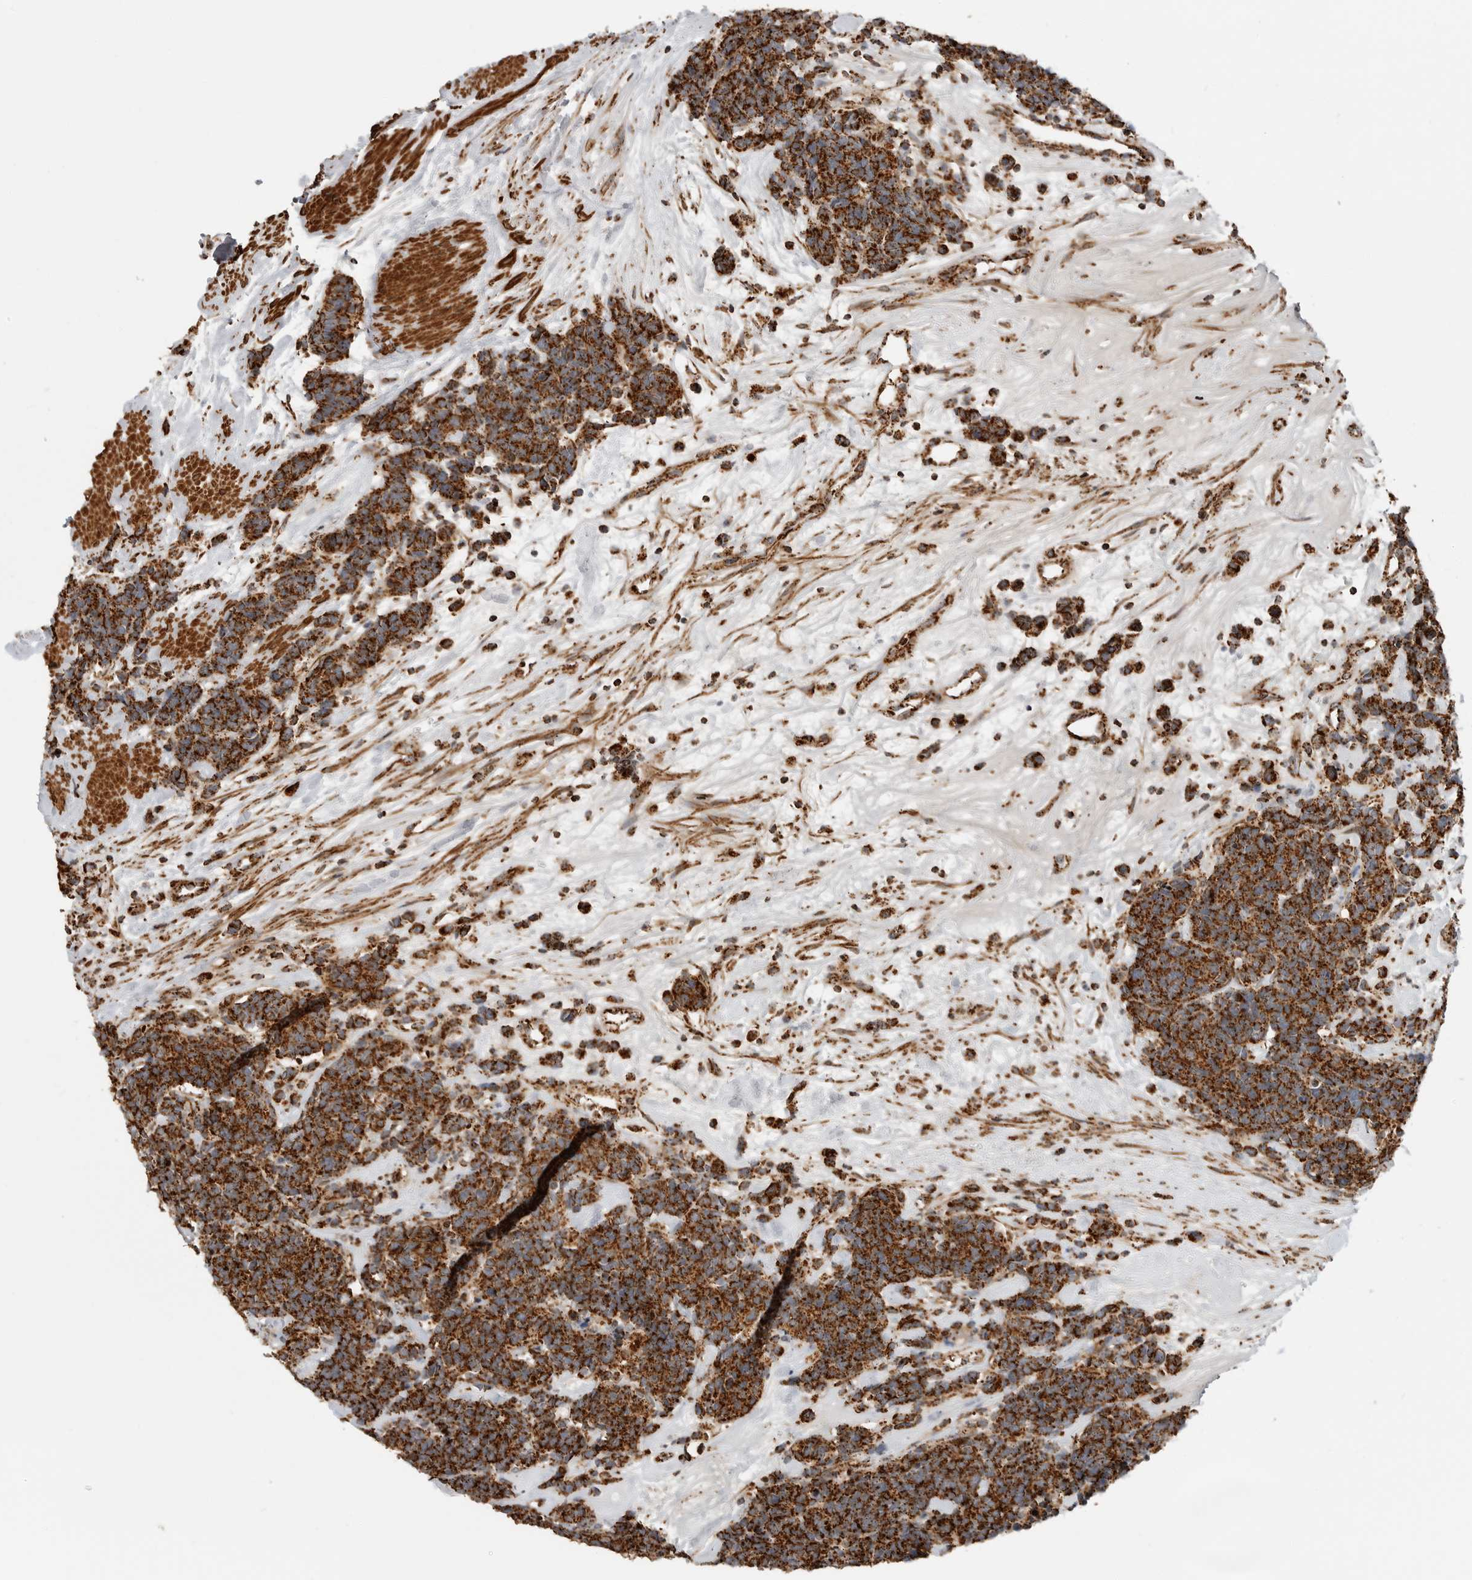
{"staining": {"intensity": "strong", "quantity": ">75%", "location": "cytoplasmic/membranous"}, "tissue": "carcinoid", "cell_type": "Tumor cells", "image_type": "cancer", "snomed": [{"axis": "morphology", "description": "Carcinoma, NOS"}, {"axis": "morphology", "description": "Carcinoid, malignant, NOS"}, {"axis": "topography", "description": "Urinary bladder"}], "caption": "Immunohistochemical staining of human malignant carcinoid reveals strong cytoplasmic/membranous protein expression in approximately >75% of tumor cells.", "gene": "BMP2K", "patient": {"sex": "male", "age": 57}}